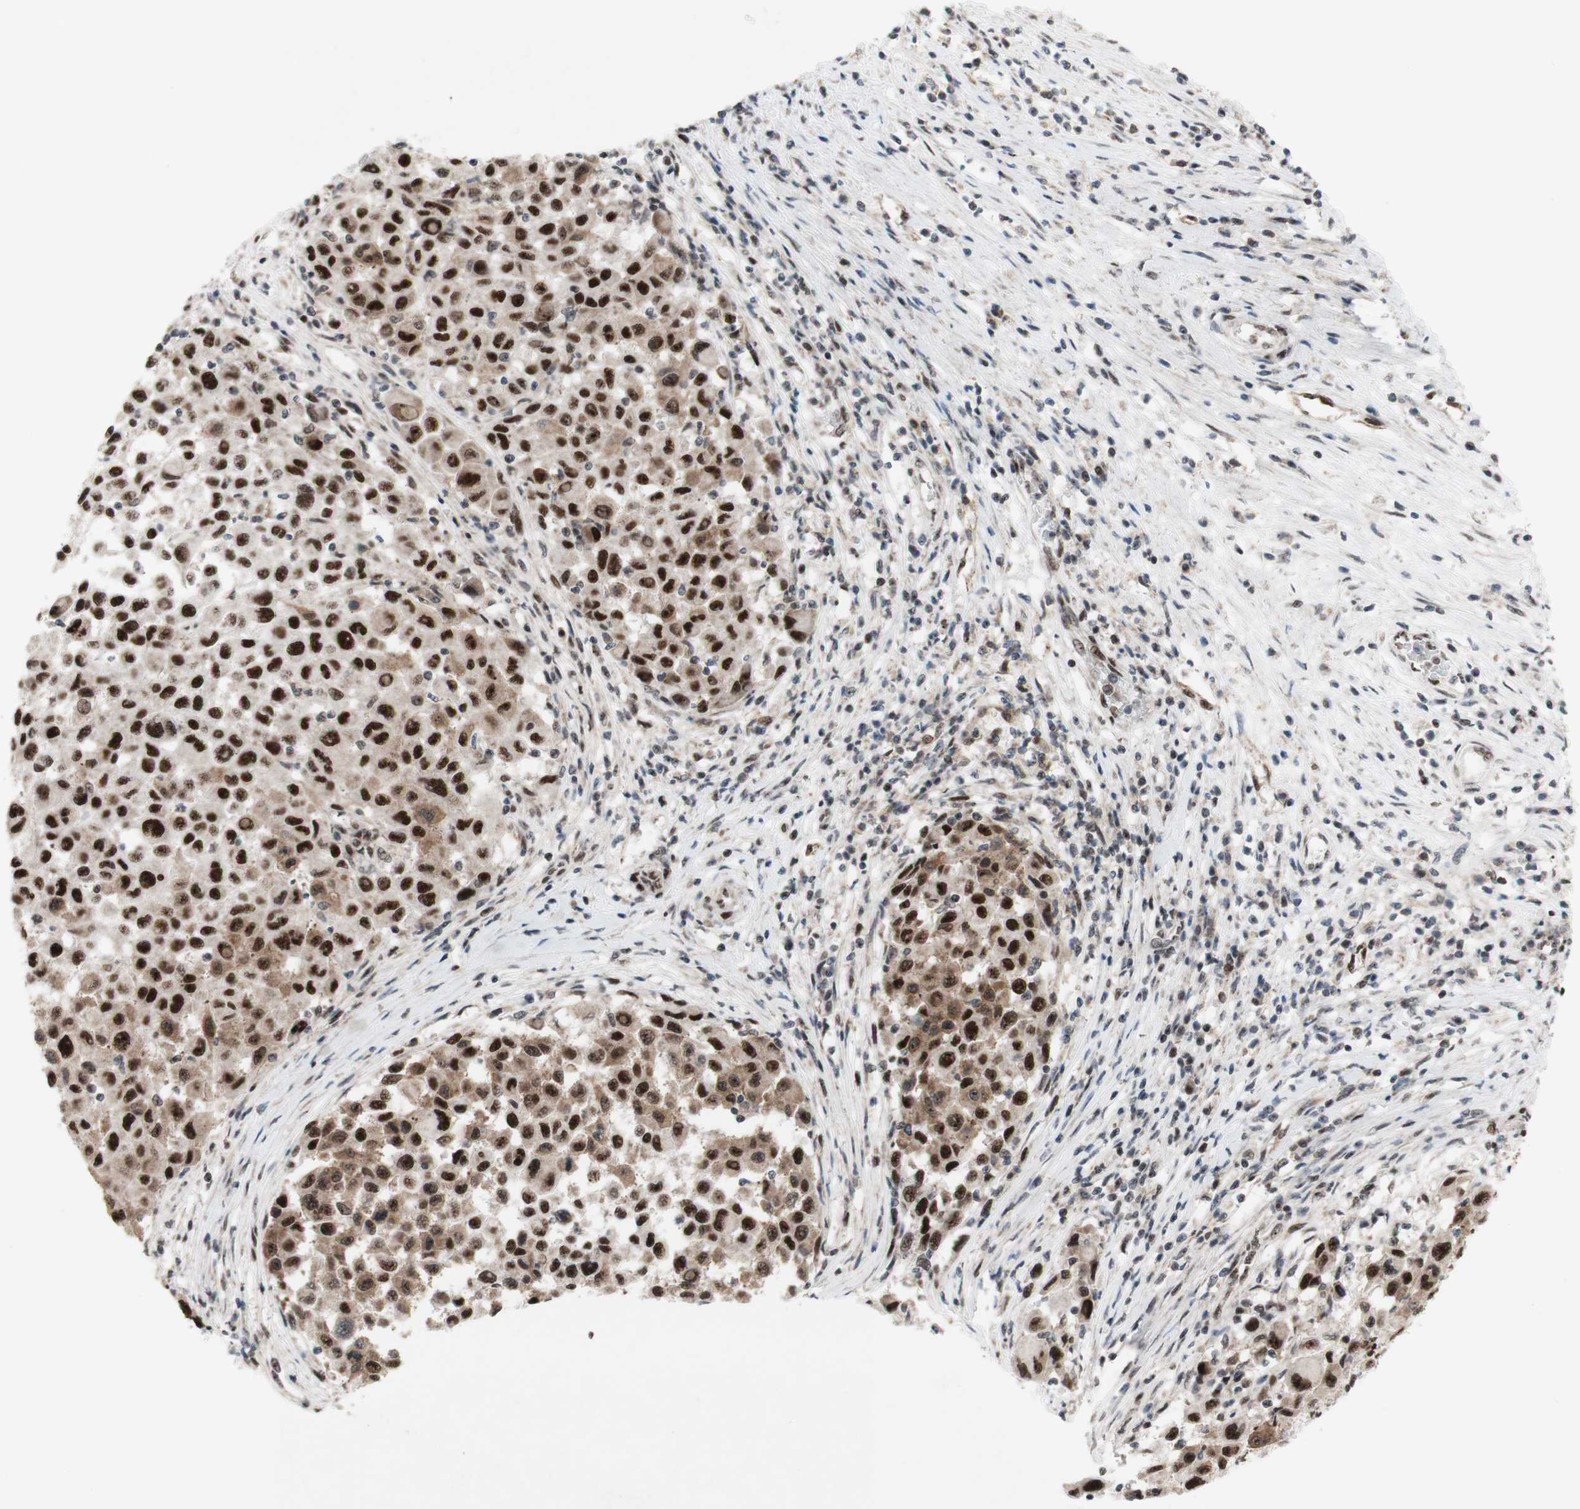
{"staining": {"intensity": "strong", "quantity": ">75%", "location": "nuclear"}, "tissue": "melanoma", "cell_type": "Tumor cells", "image_type": "cancer", "snomed": [{"axis": "morphology", "description": "Malignant melanoma, Metastatic site"}, {"axis": "topography", "description": "Lymph node"}], "caption": "This image shows melanoma stained with immunohistochemistry (IHC) to label a protein in brown. The nuclear of tumor cells show strong positivity for the protein. Nuclei are counter-stained blue.", "gene": "POLR1A", "patient": {"sex": "male", "age": 61}}